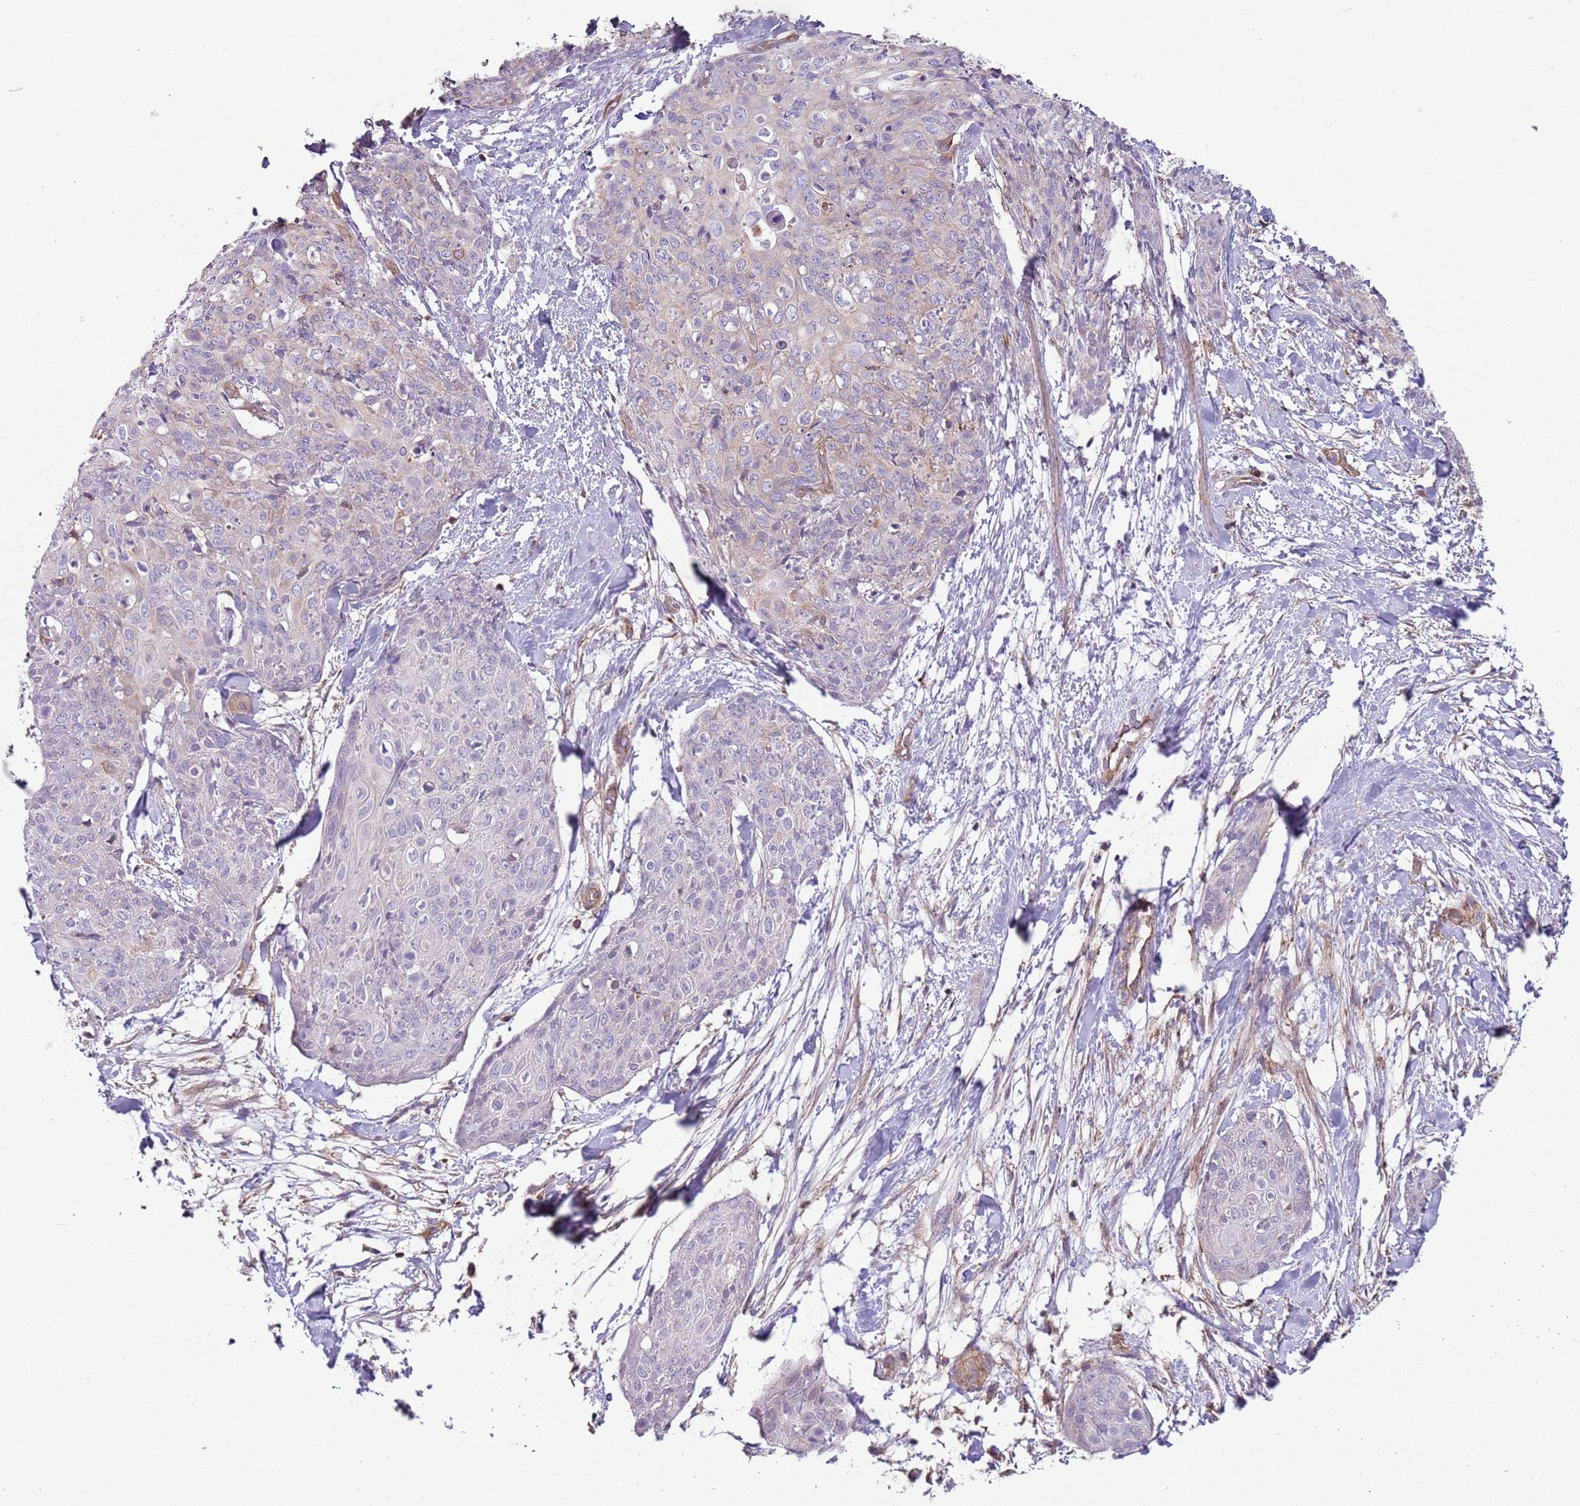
{"staining": {"intensity": "weak", "quantity": "<25%", "location": "cytoplasmic/membranous"}, "tissue": "skin cancer", "cell_type": "Tumor cells", "image_type": "cancer", "snomed": [{"axis": "morphology", "description": "Squamous cell carcinoma, NOS"}, {"axis": "topography", "description": "Skin"}, {"axis": "topography", "description": "Vulva"}], "caption": "A histopathology image of human skin cancer is negative for staining in tumor cells. (DAB IHC visualized using brightfield microscopy, high magnification).", "gene": "GNAI3", "patient": {"sex": "female", "age": 85}}